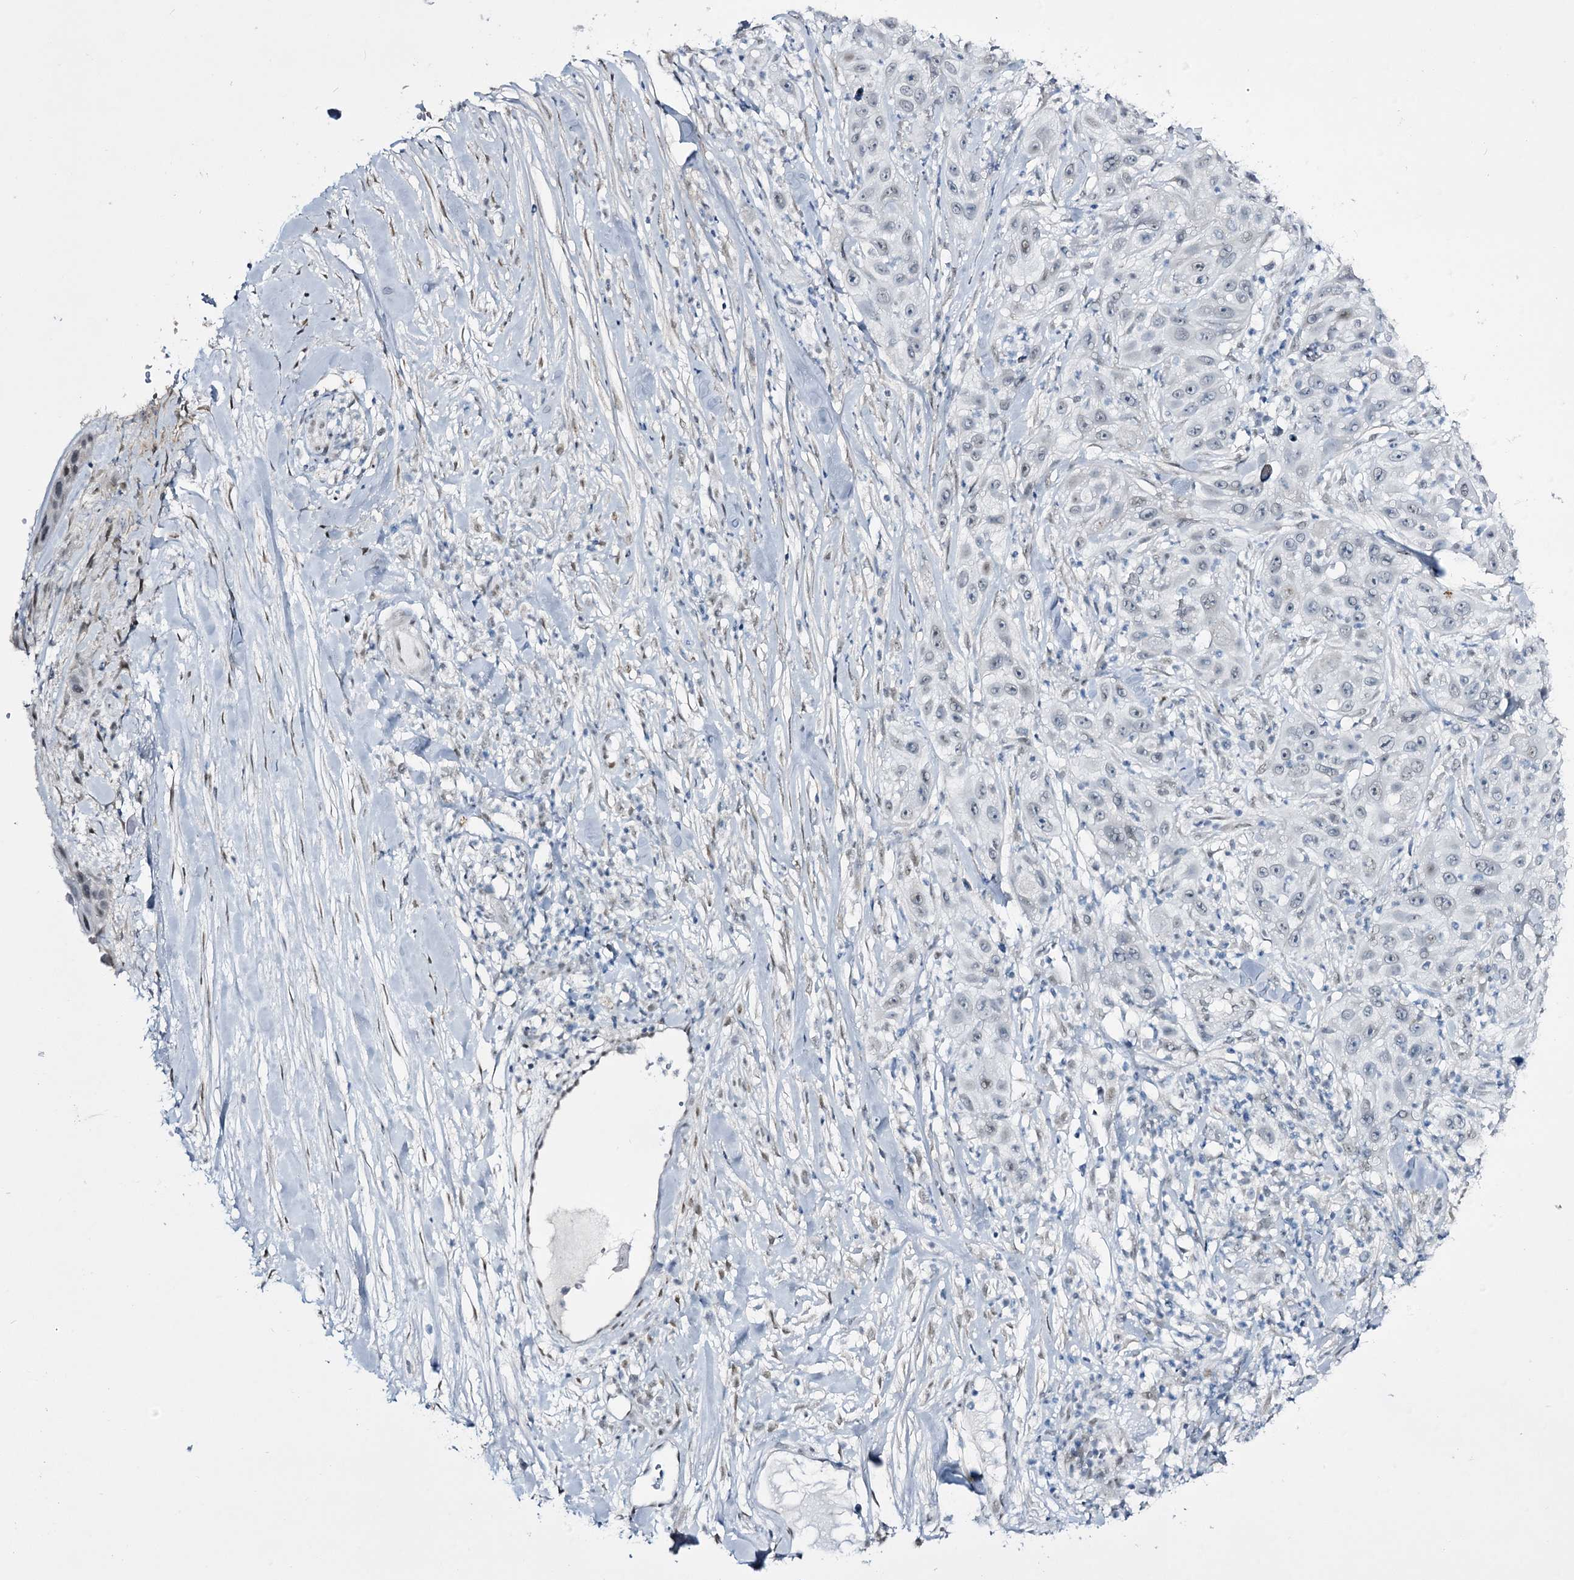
{"staining": {"intensity": "negative", "quantity": "none", "location": "none"}, "tissue": "skin cancer", "cell_type": "Tumor cells", "image_type": "cancer", "snomed": [{"axis": "morphology", "description": "Squamous cell carcinoma, NOS"}, {"axis": "topography", "description": "Skin"}], "caption": "The histopathology image shows no significant expression in tumor cells of squamous cell carcinoma (skin).", "gene": "RBM15B", "patient": {"sex": "female", "age": 44}}